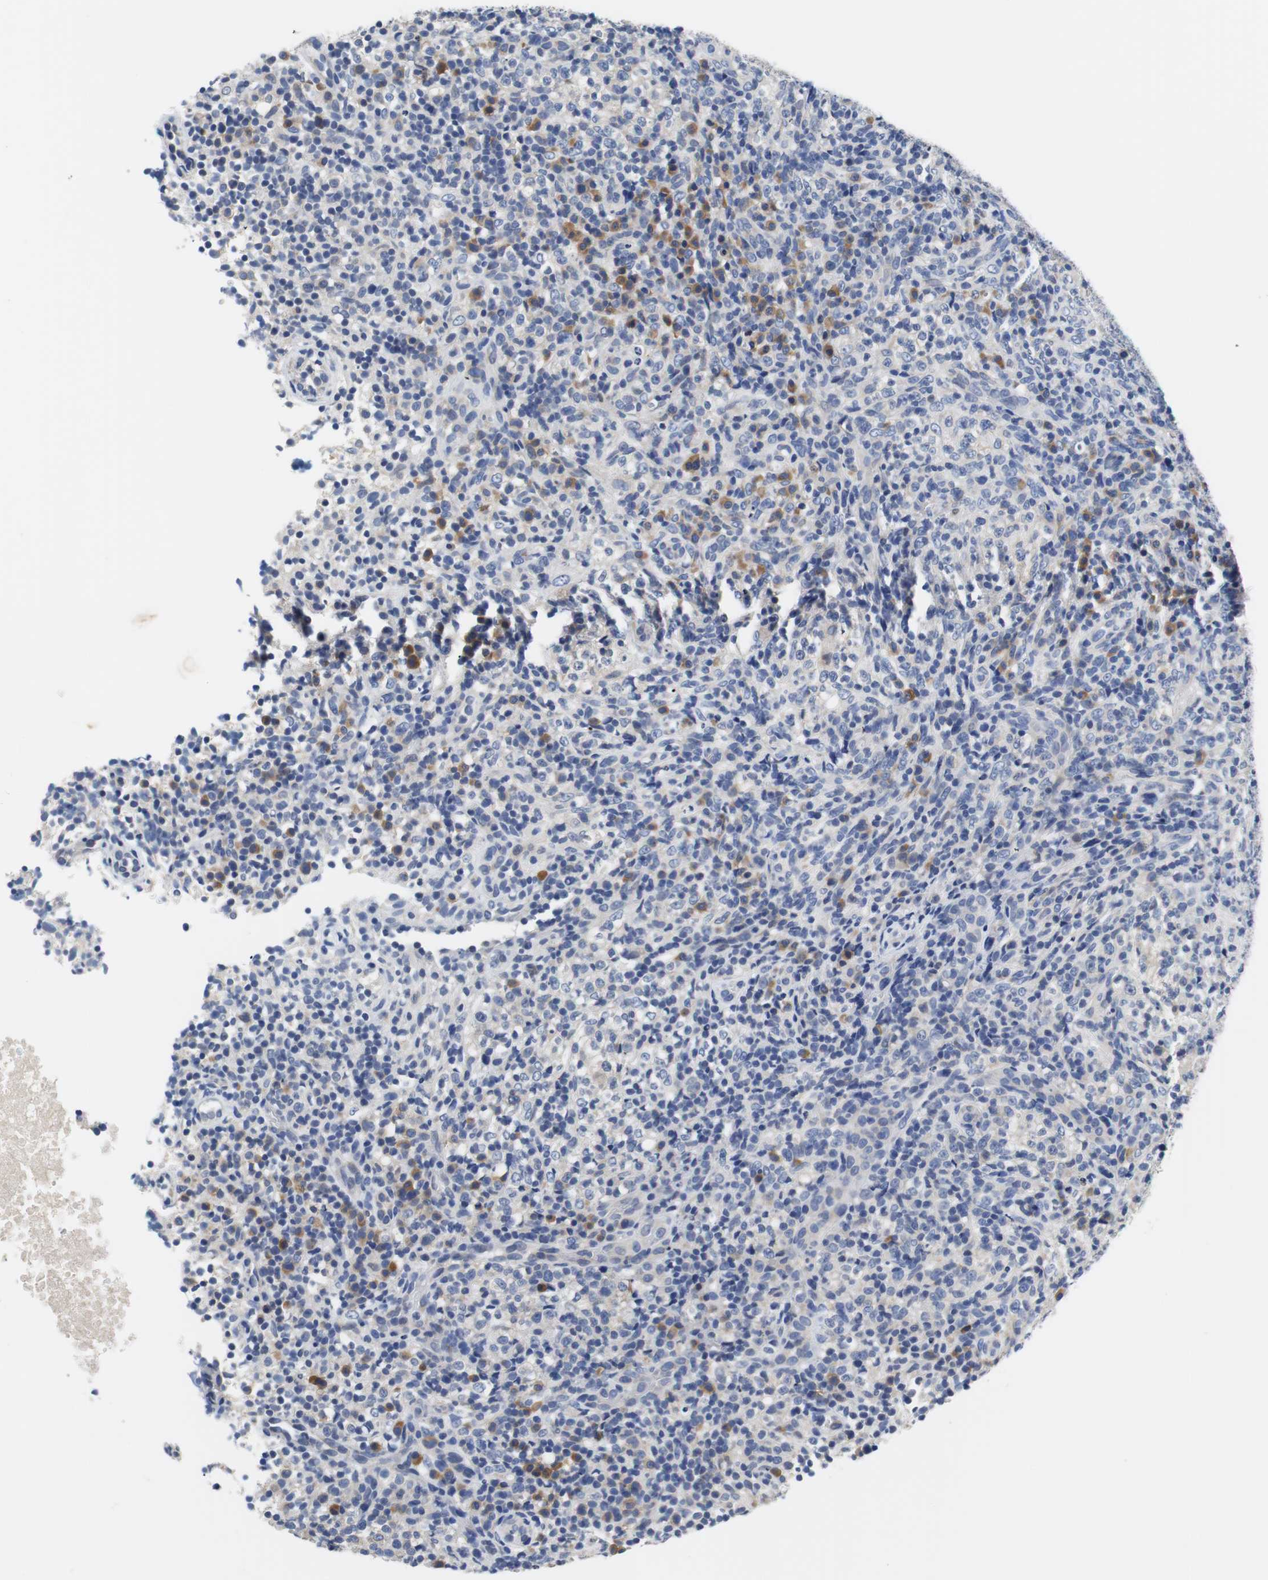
{"staining": {"intensity": "negative", "quantity": "none", "location": "none"}, "tissue": "lymphoma", "cell_type": "Tumor cells", "image_type": "cancer", "snomed": [{"axis": "morphology", "description": "Malignant lymphoma, non-Hodgkin's type, High grade"}, {"axis": "topography", "description": "Lymph node"}], "caption": "Immunohistochemistry of lymphoma demonstrates no expression in tumor cells.", "gene": "PCK1", "patient": {"sex": "female", "age": 76}}